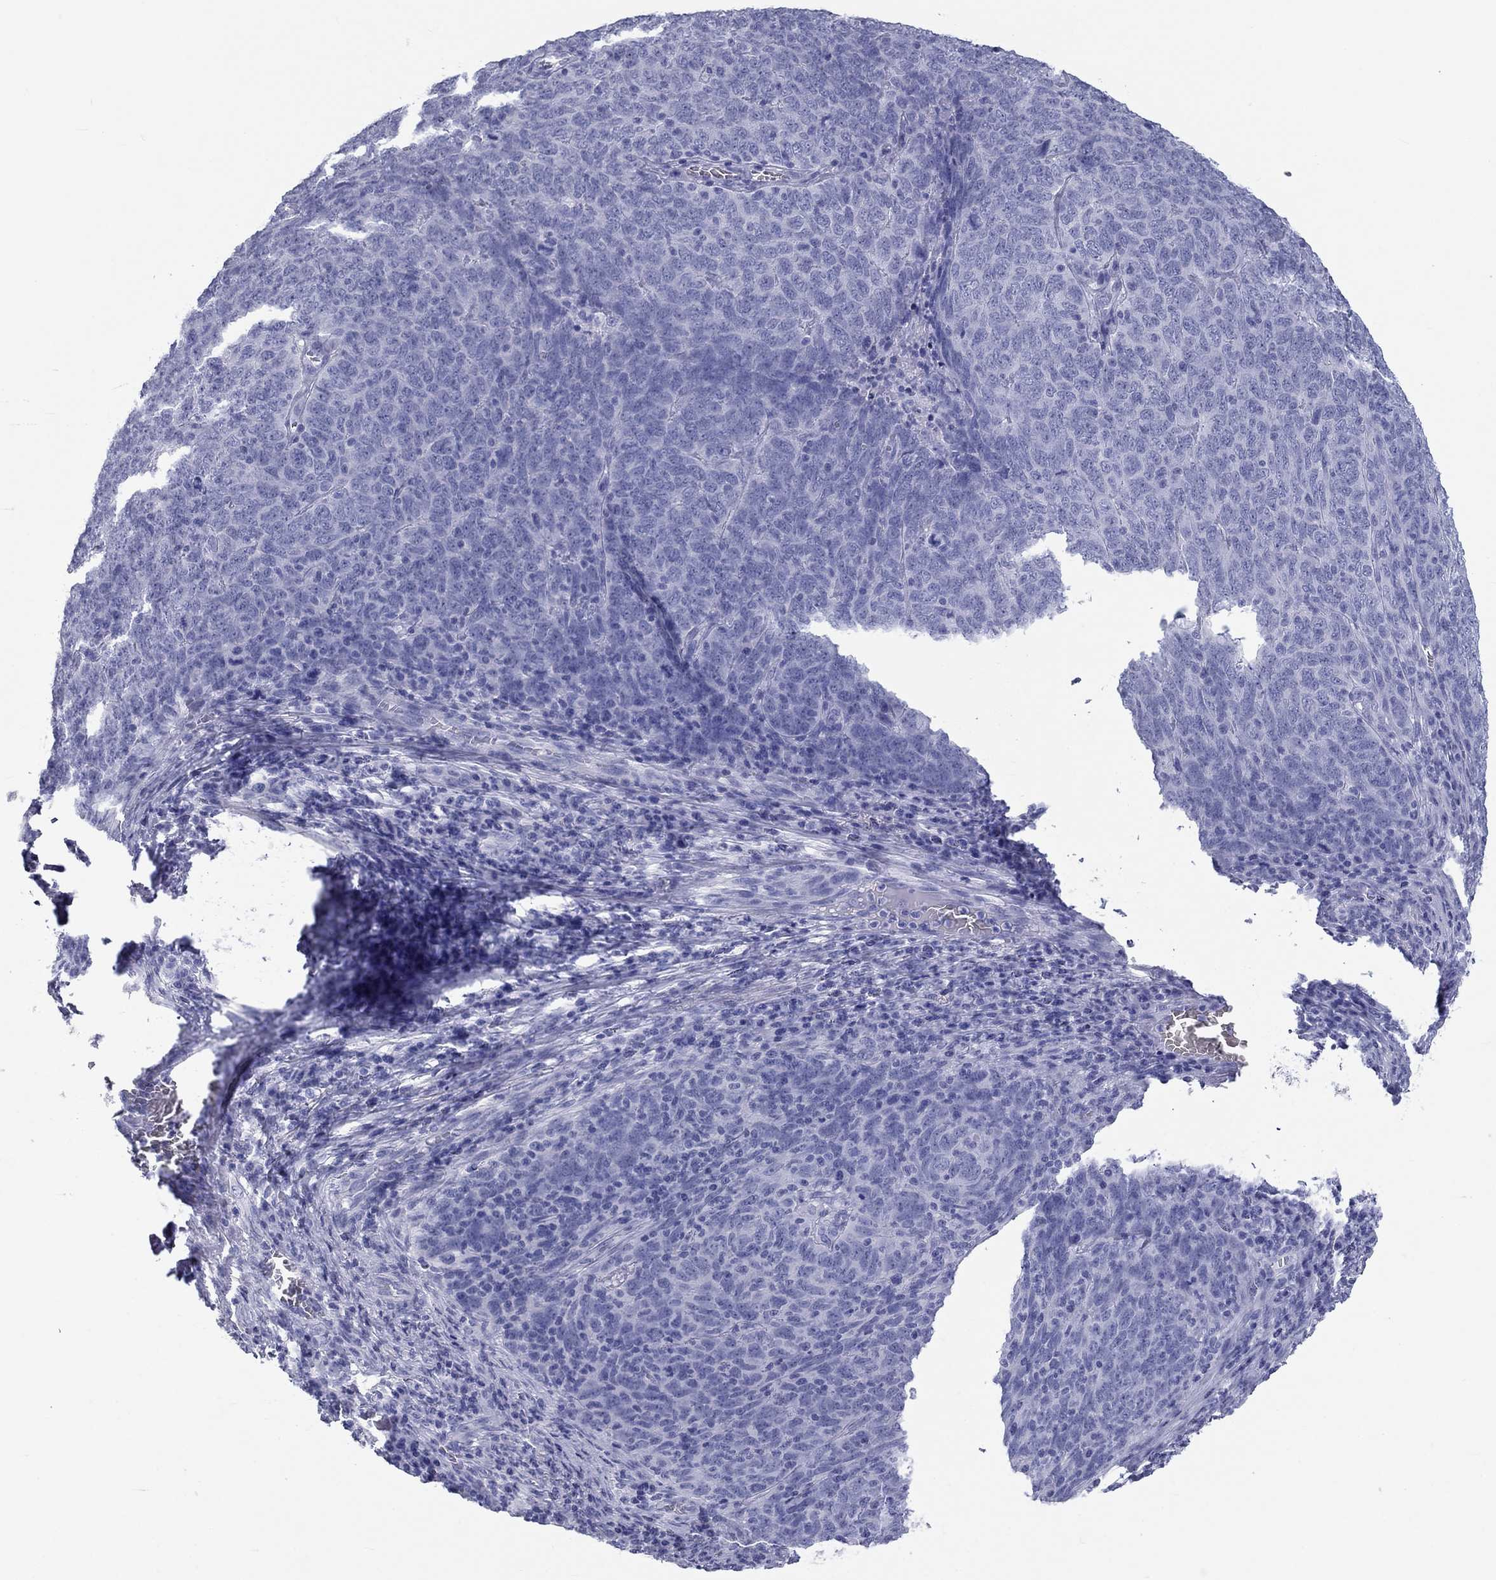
{"staining": {"intensity": "negative", "quantity": "none", "location": "none"}, "tissue": "skin cancer", "cell_type": "Tumor cells", "image_type": "cancer", "snomed": [{"axis": "morphology", "description": "Squamous cell carcinoma, NOS"}, {"axis": "topography", "description": "Skin"}, {"axis": "topography", "description": "Anal"}], "caption": "IHC of skin cancer (squamous cell carcinoma) reveals no expression in tumor cells. Brightfield microscopy of IHC stained with DAB (brown) and hematoxylin (blue), captured at high magnification.", "gene": "DNALI1", "patient": {"sex": "female", "age": 51}}